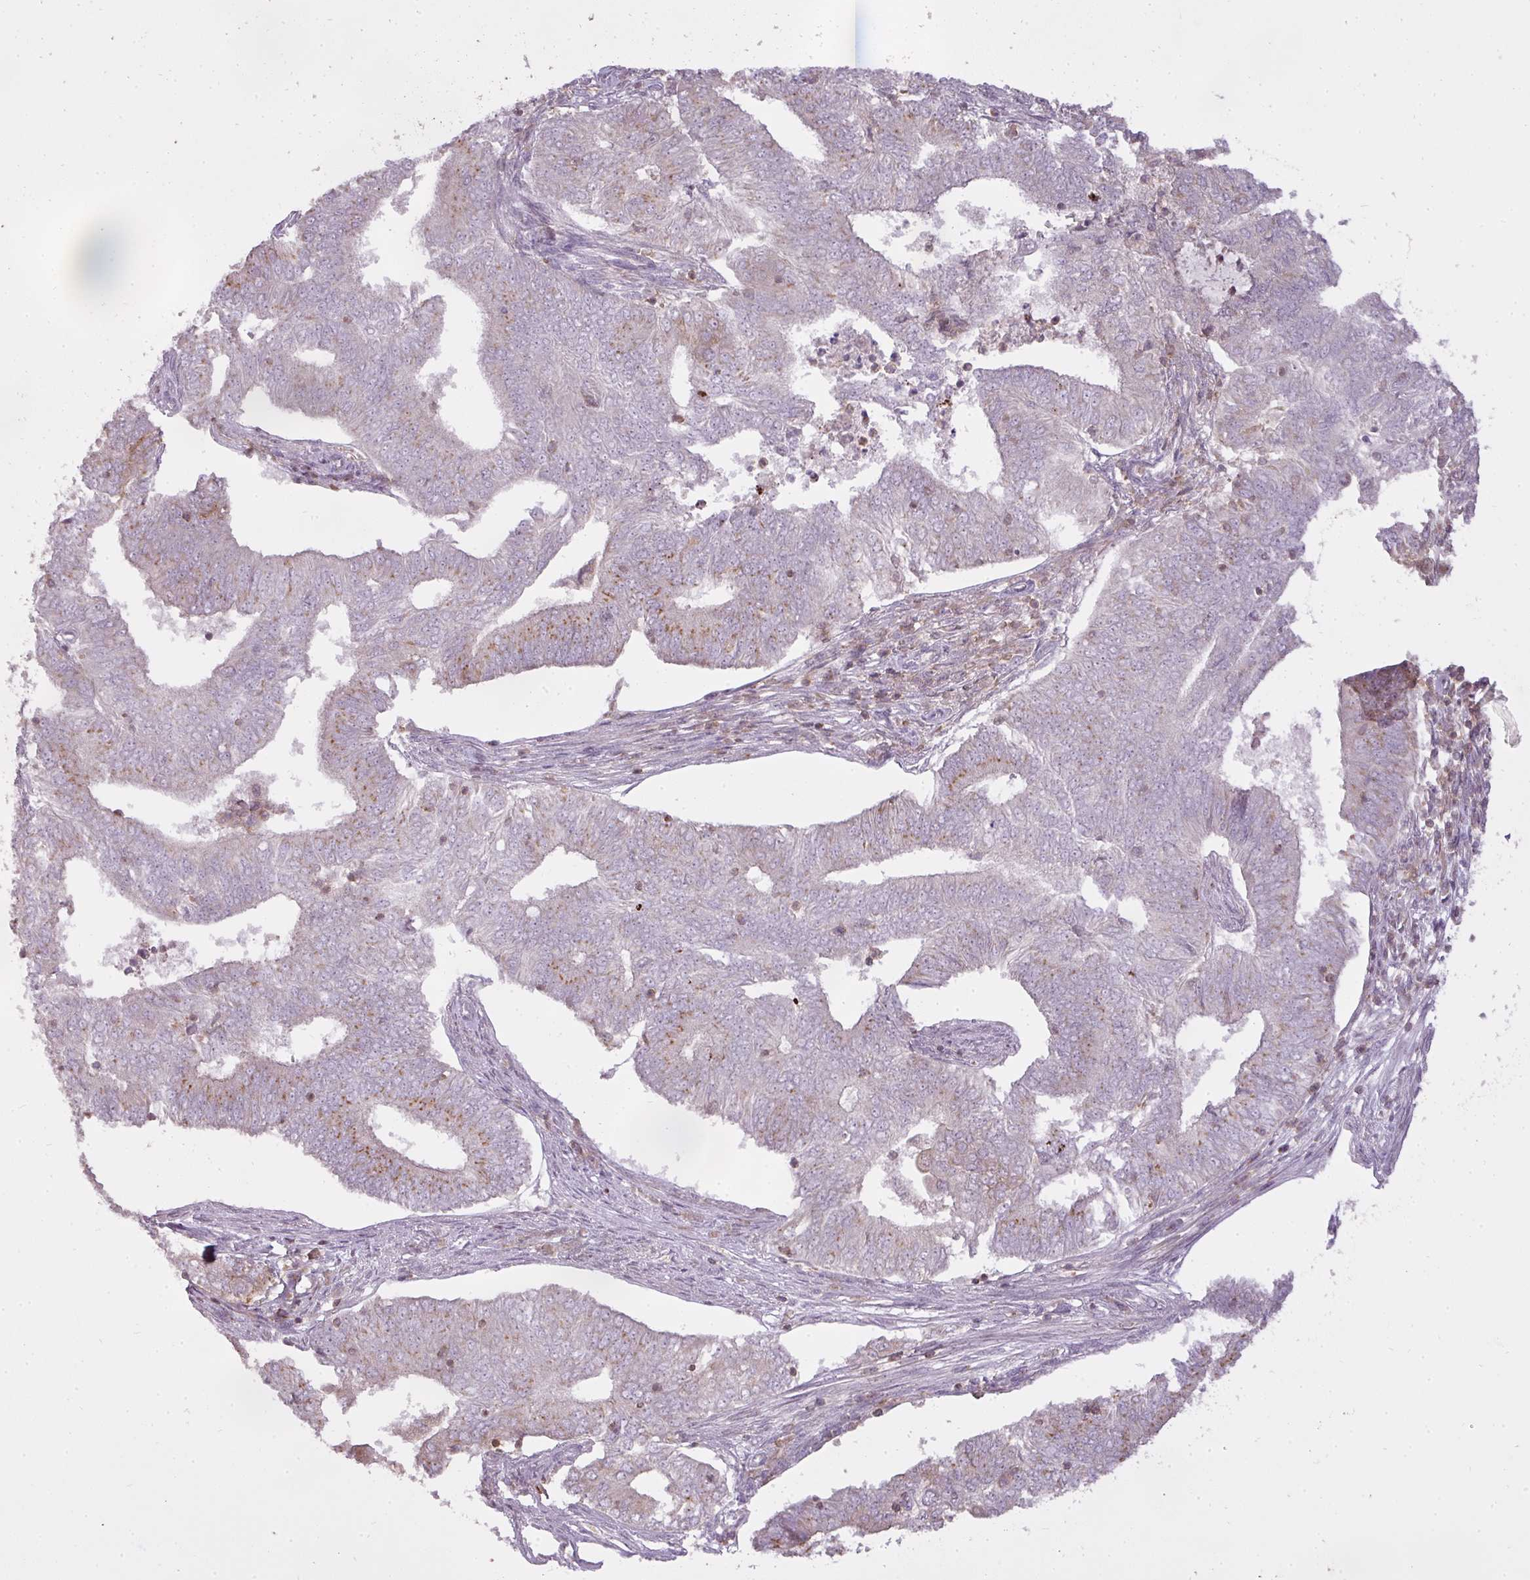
{"staining": {"intensity": "weak", "quantity": "<25%", "location": "cytoplasmic/membranous"}, "tissue": "endometrial cancer", "cell_type": "Tumor cells", "image_type": "cancer", "snomed": [{"axis": "morphology", "description": "Adenocarcinoma, NOS"}, {"axis": "topography", "description": "Endometrium"}], "caption": "Endometrial cancer was stained to show a protein in brown. There is no significant expression in tumor cells. Brightfield microscopy of IHC stained with DAB (3,3'-diaminobenzidine) (brown) and hematoxylin (blue), captured at high magnification.", "gene": "STK4", "patient": {"sex": "female", "age": 62}}